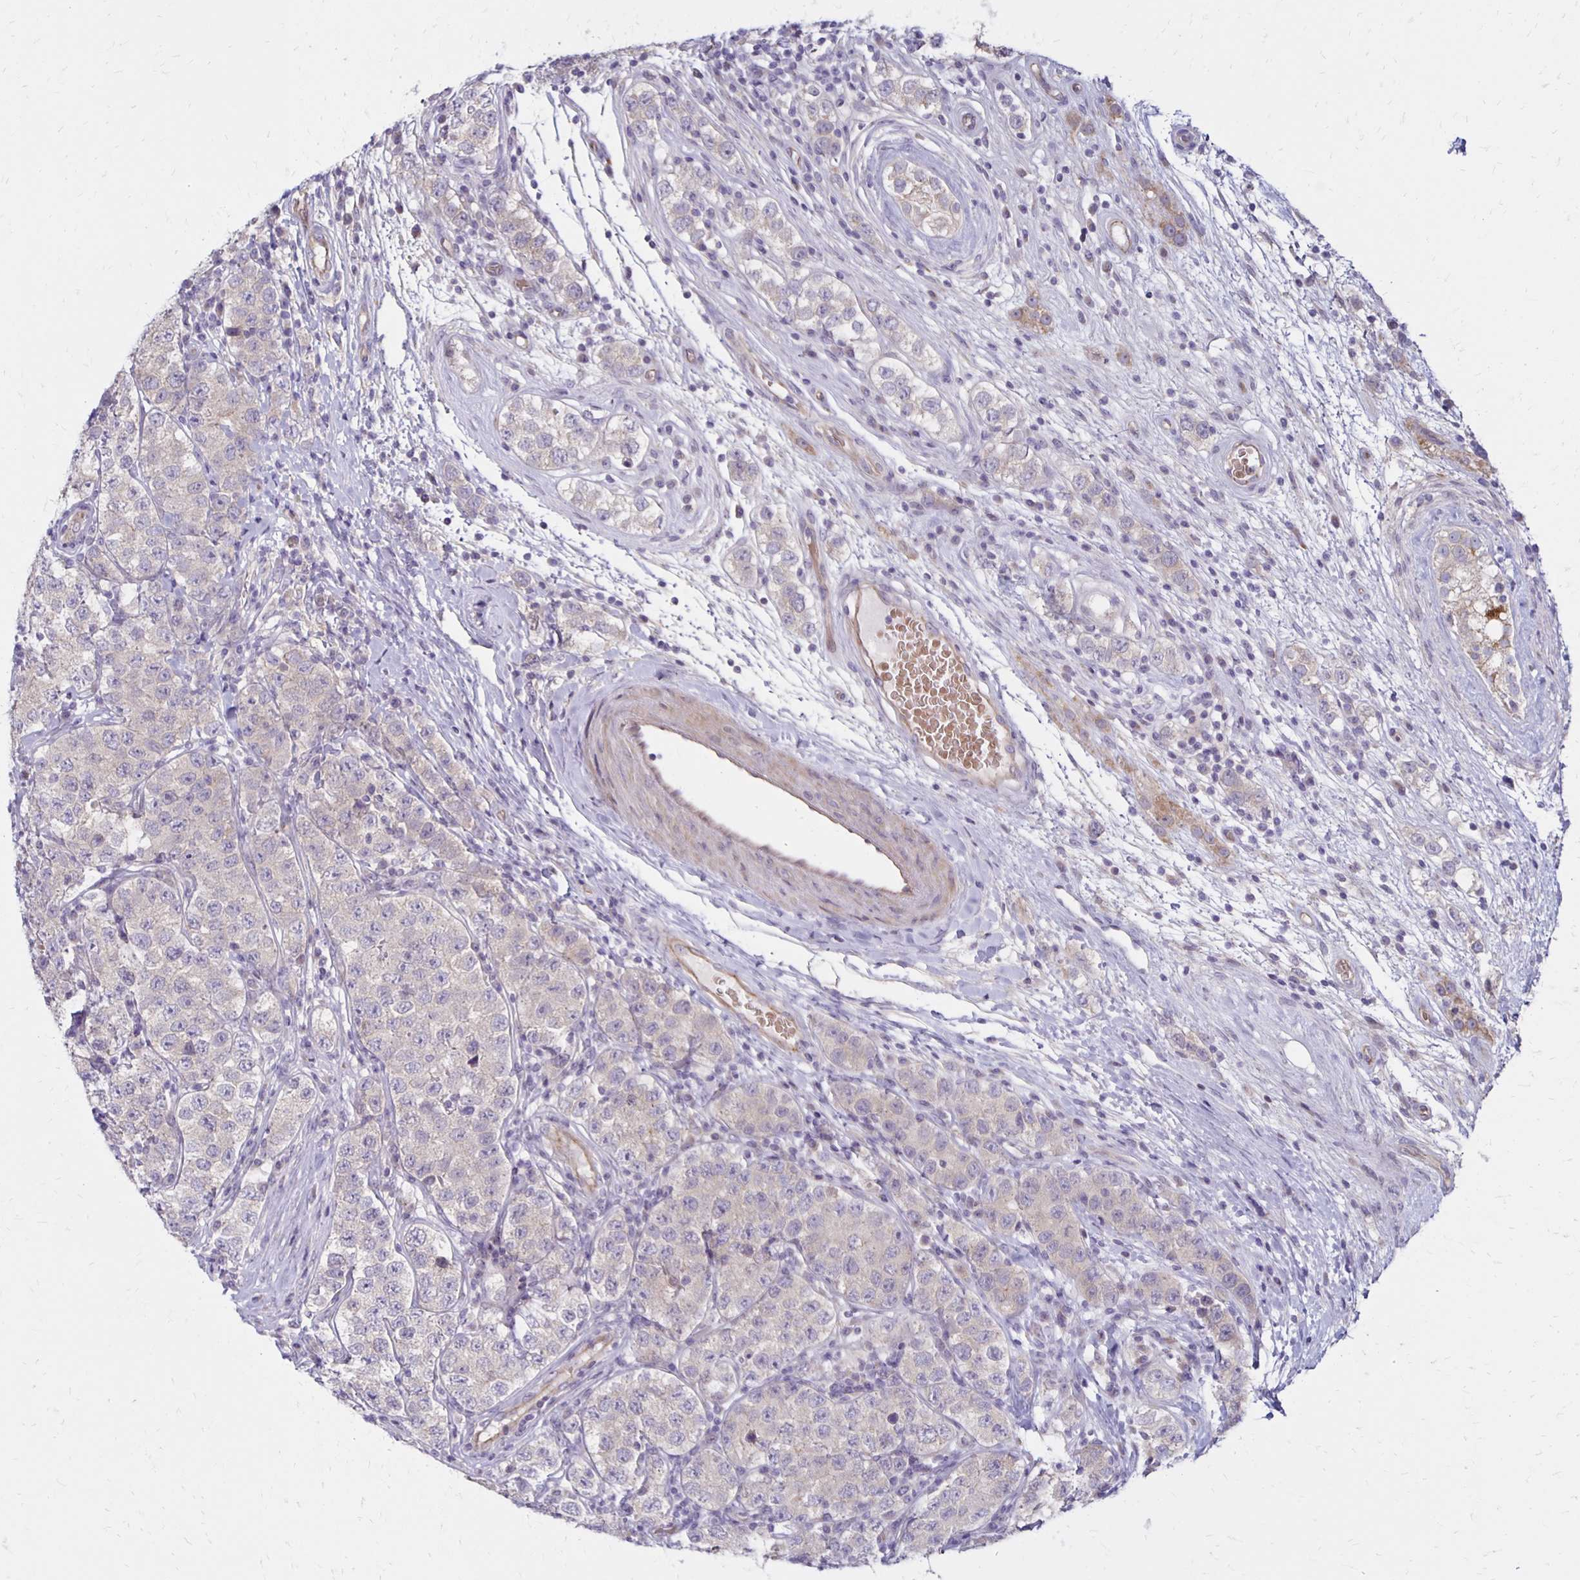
{"staining": {"intensity": "negative", "quantity": "none", "location": "none"}, "tissue": "testis cancer", "cell_type": "Tumor cells", "image_type": "cancer", "snomed": [{"axis": "morphology", "description": "Seminoma, NOS"}, {"axis": "topography", "description": "Testis"}], "caption": "Image shows no protein staining in tumor cells of testis cancer tissue.", "gene": "KATNBL1", "patient": {"sex": "male", "age": 34}}